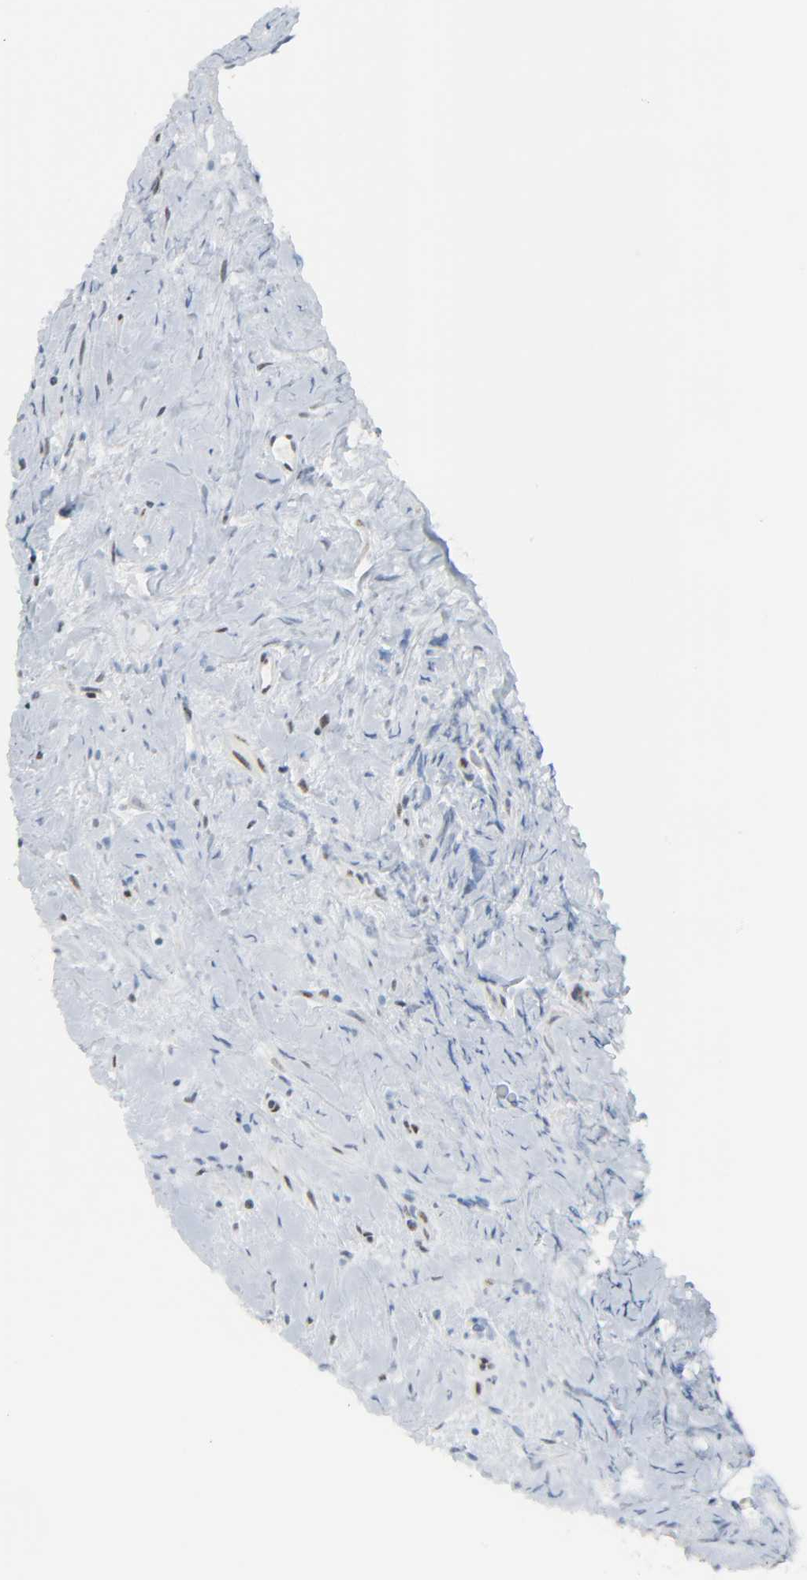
{"staining": {"intensity": "weak", "quantity": "<25%", "location": "nuclear"}, "tissue": "lymphoma", "cell_type": "Tumor cells", "image_type": "cancer", "snomed": [{"axis": "morphology", "description": "Hodgkin's disease, NOS"}, {"axis": "topography", "description": "Lymph node"}], "caption": "Protein analysis of Hodgkin's disease demonstrates no significant expression in tumor cells.", "gene": "FBXO28", "patient": {"sex": "female", "age": 25}}